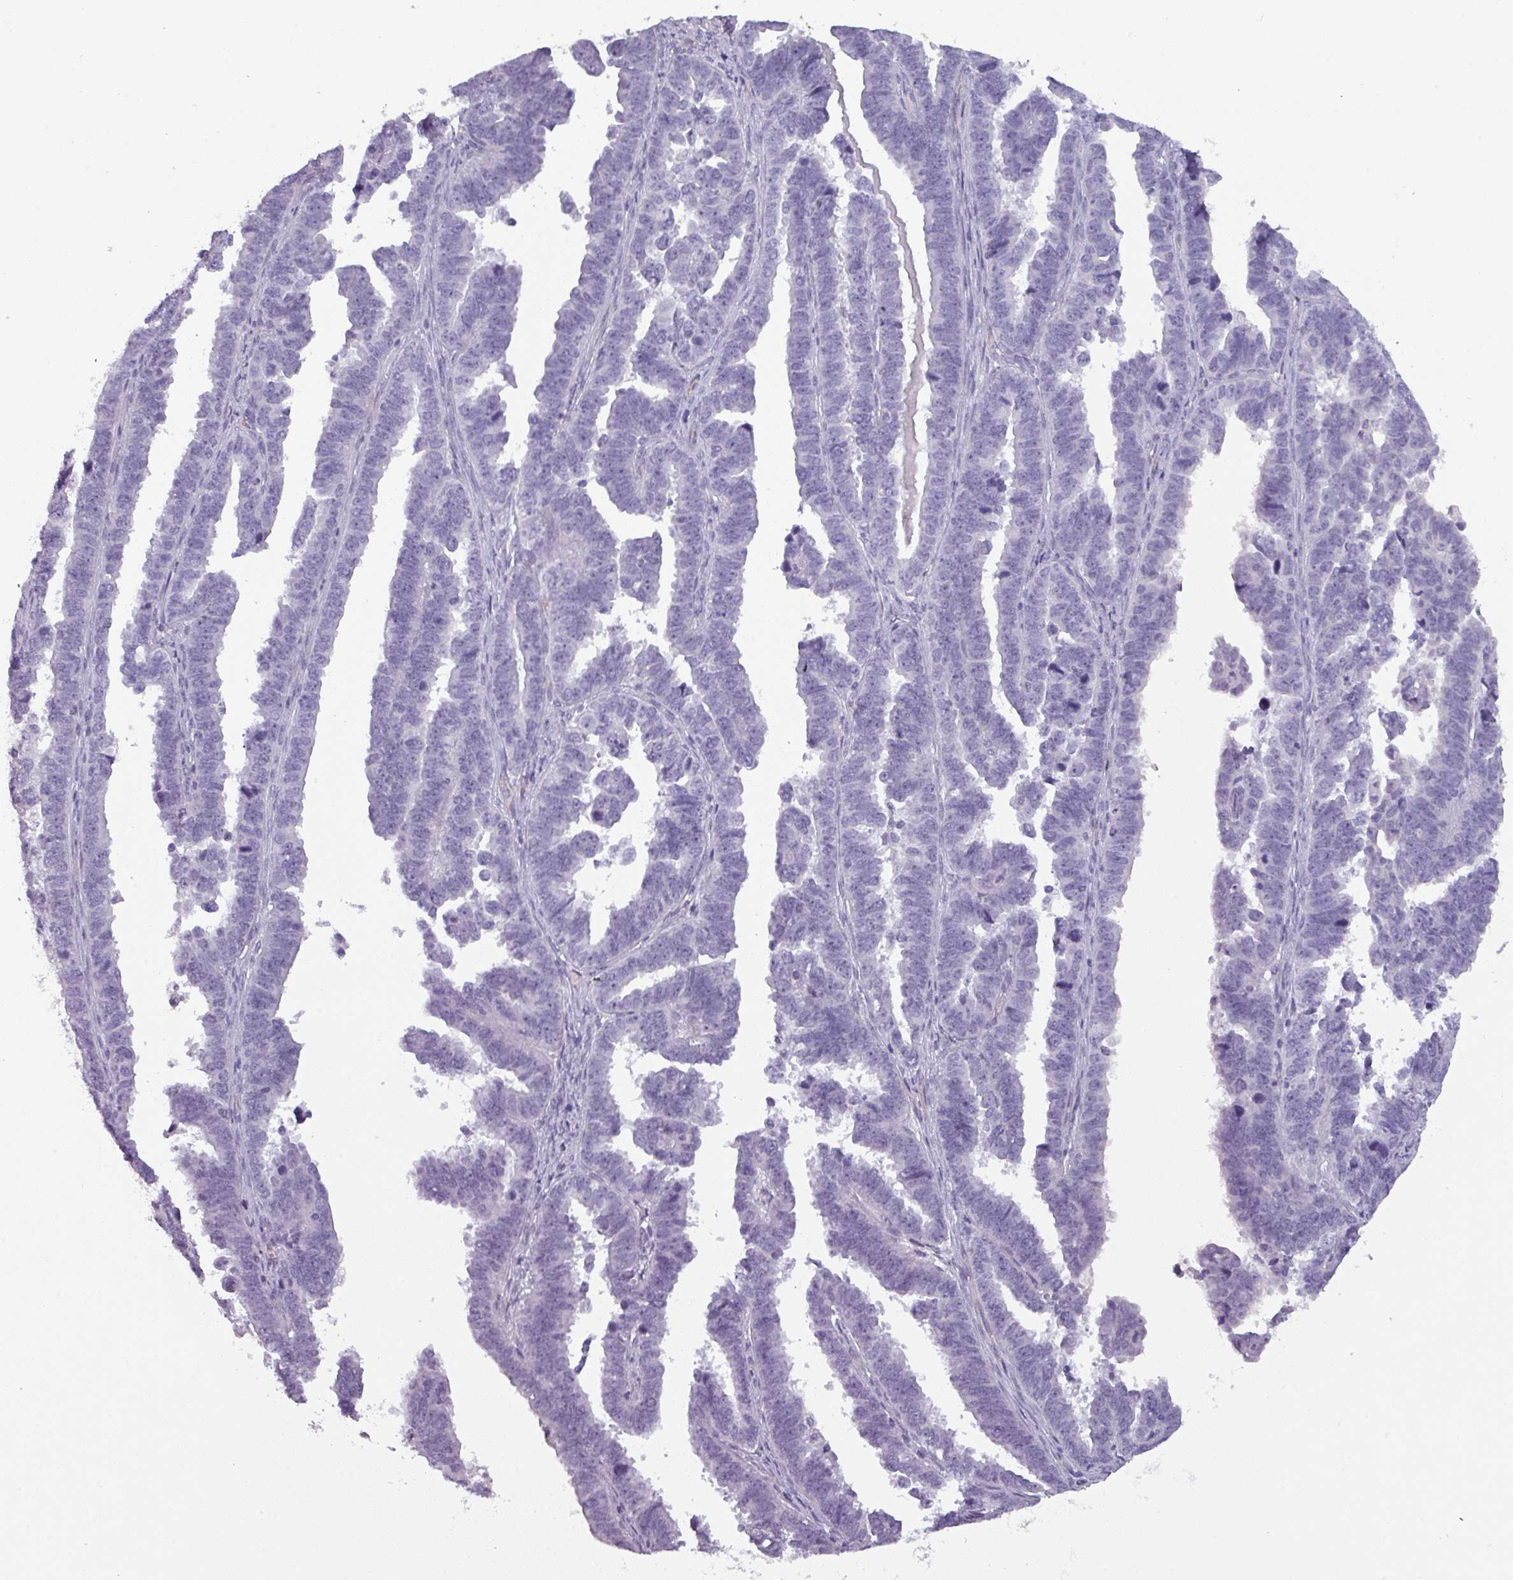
{"staining": {"intensity": "negative", "quantity": "none", "location": "none"}, "tissue": "endometrial cancer", "cell_type": "Tumor cells", "image_type": "cancer", "snomed": [{"axis": "morphology", "description": "Adenocarcinoma, NOS"}, {"axis": "topography", "description": "Endometrium"}], "caption": "The micrograph exhibits no staining of tumor cells in adenocarcinoma (endometrial).", "gene": "AREL1", "patient": {"sex": "female", "age": 75}}